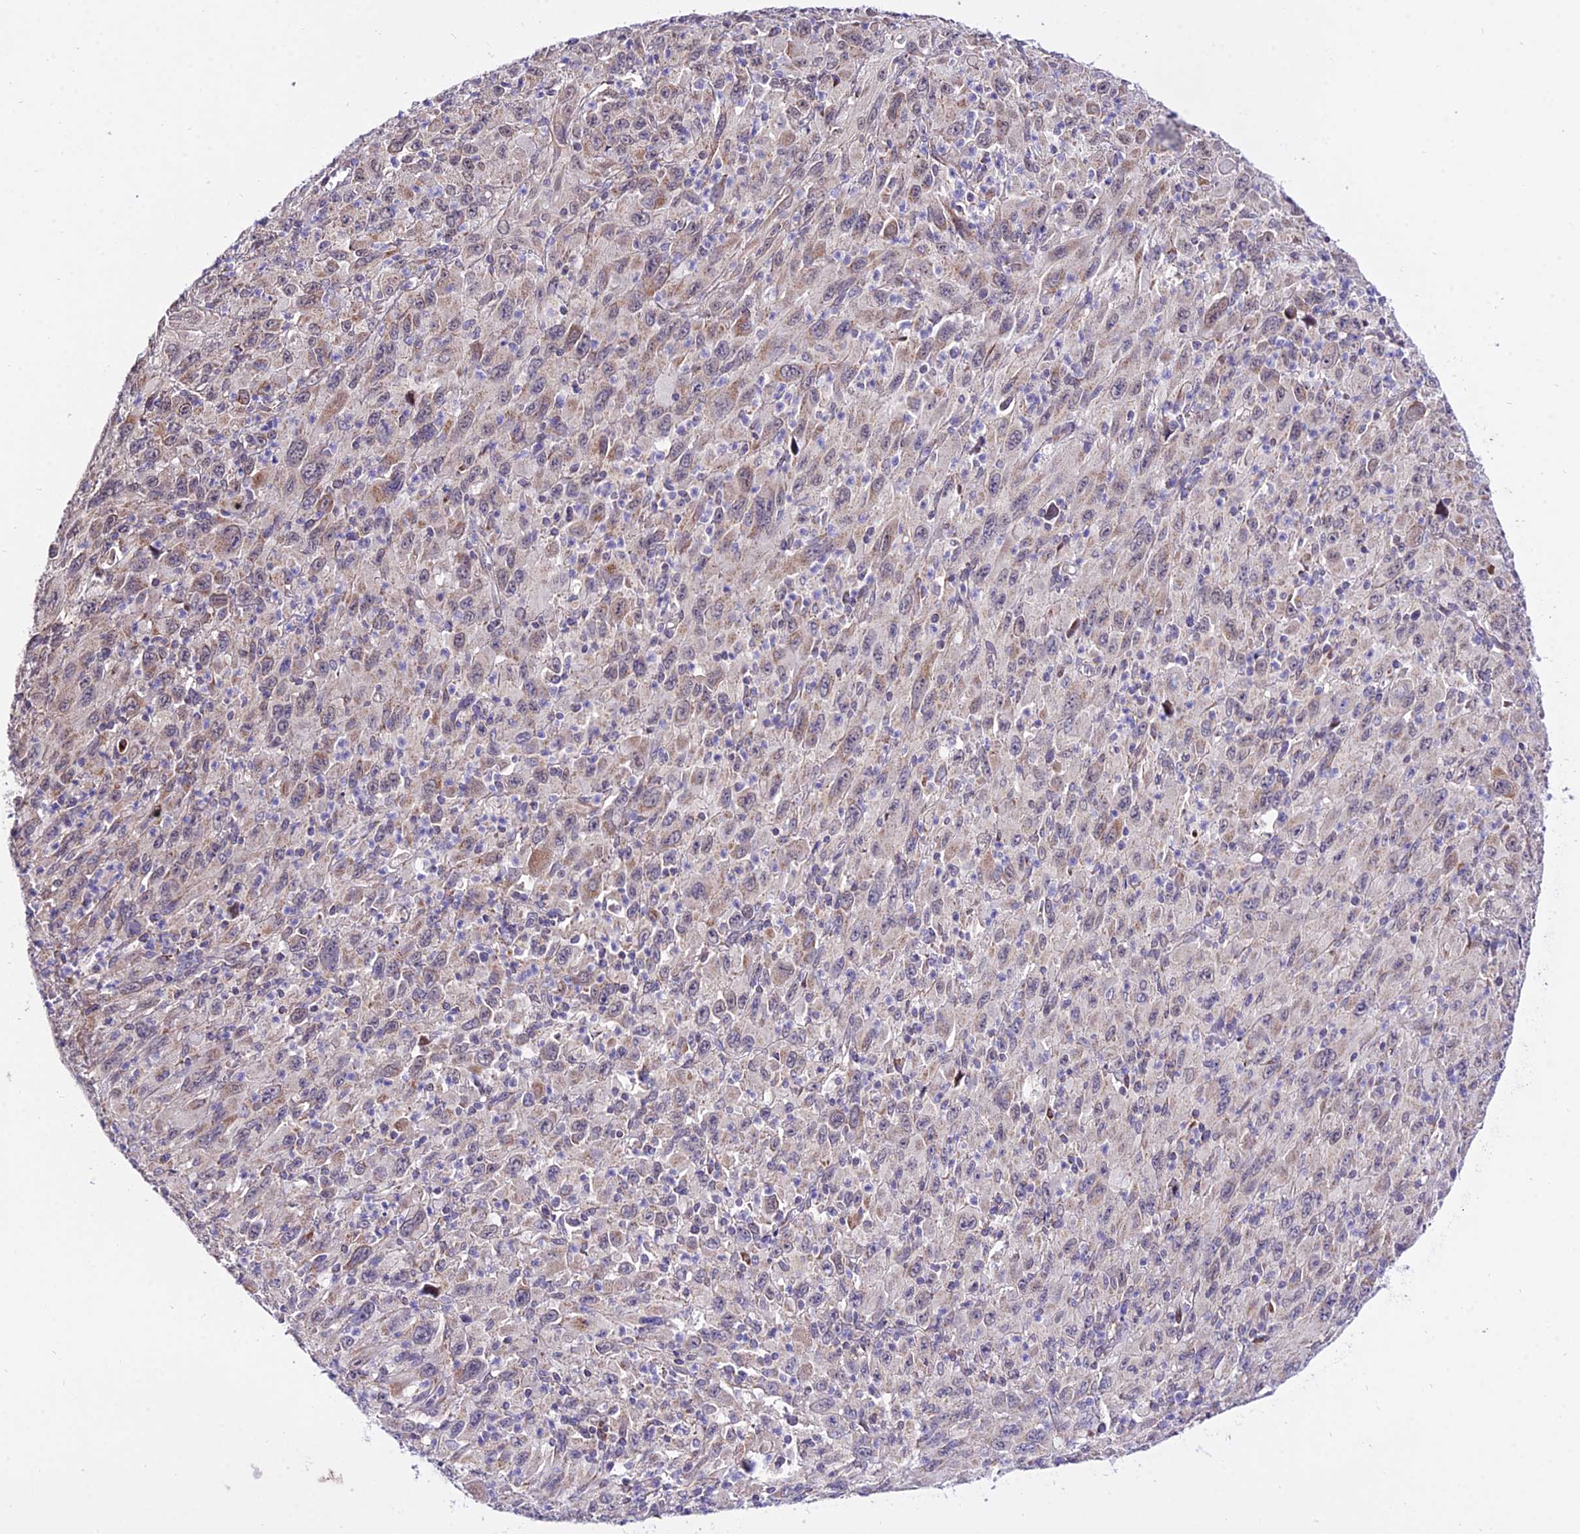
{"staining": {"intensity": "weak", "quantity": "25%-75%", "location": "cytoplasmic/membranous"}, "tissue": "melanoma", "cell_type": "Tumor cells", "image_type": "cancer", "snomed": [{"axis": "morphology", "description": "Malignant melanoma, Metastatic site"}, {"axis": "topography", "description": "Skin"}], "caption": "Weak cytoplasmic/membranous positivity for a protein is identified in approximately 25%-75% of tumor cells of melanoma using IHC.", "gene": "ATP5PB", "patient": {"sex": "female", "age": 56}}